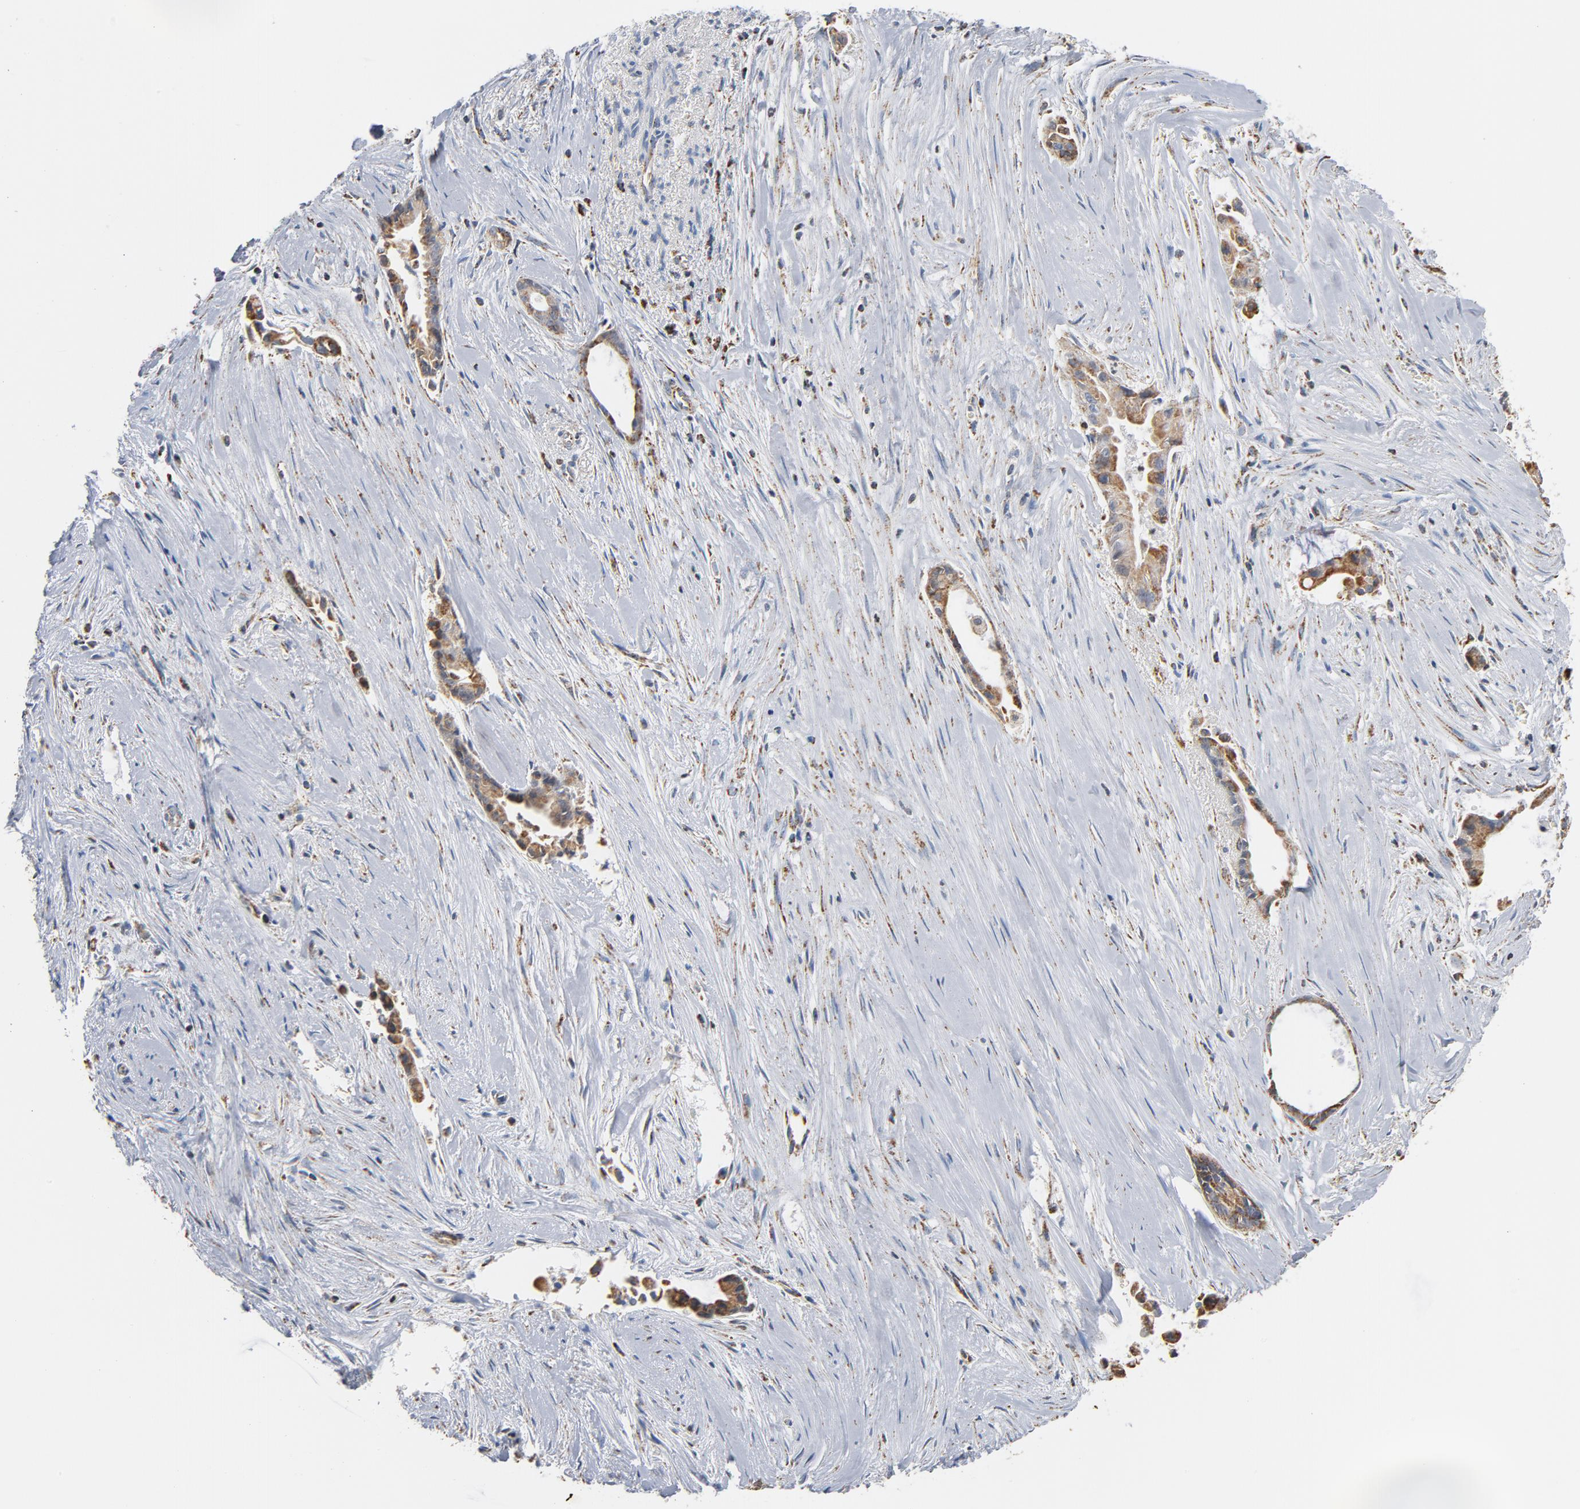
{"staining": {"intensity": "moderate", "quantity": ">75%", "location": "cytoplasmic/membranous"}, "tissue": "liver cancer", "cell_type": "Tumor cells", "image_type": "cancer", "snomed": [{"axis": "morphology", "description": "Cholangiocarcinoma"}, {"axis": "topography", "description": "Liver"}], "caption": "Protein staining of liver cancer tissue reveals moderate cytoplasmic/membranous positivity in about >75% of tumor cells.", "gene": "NDUFS4", "patient": {"sex": "female", "age": 55}}